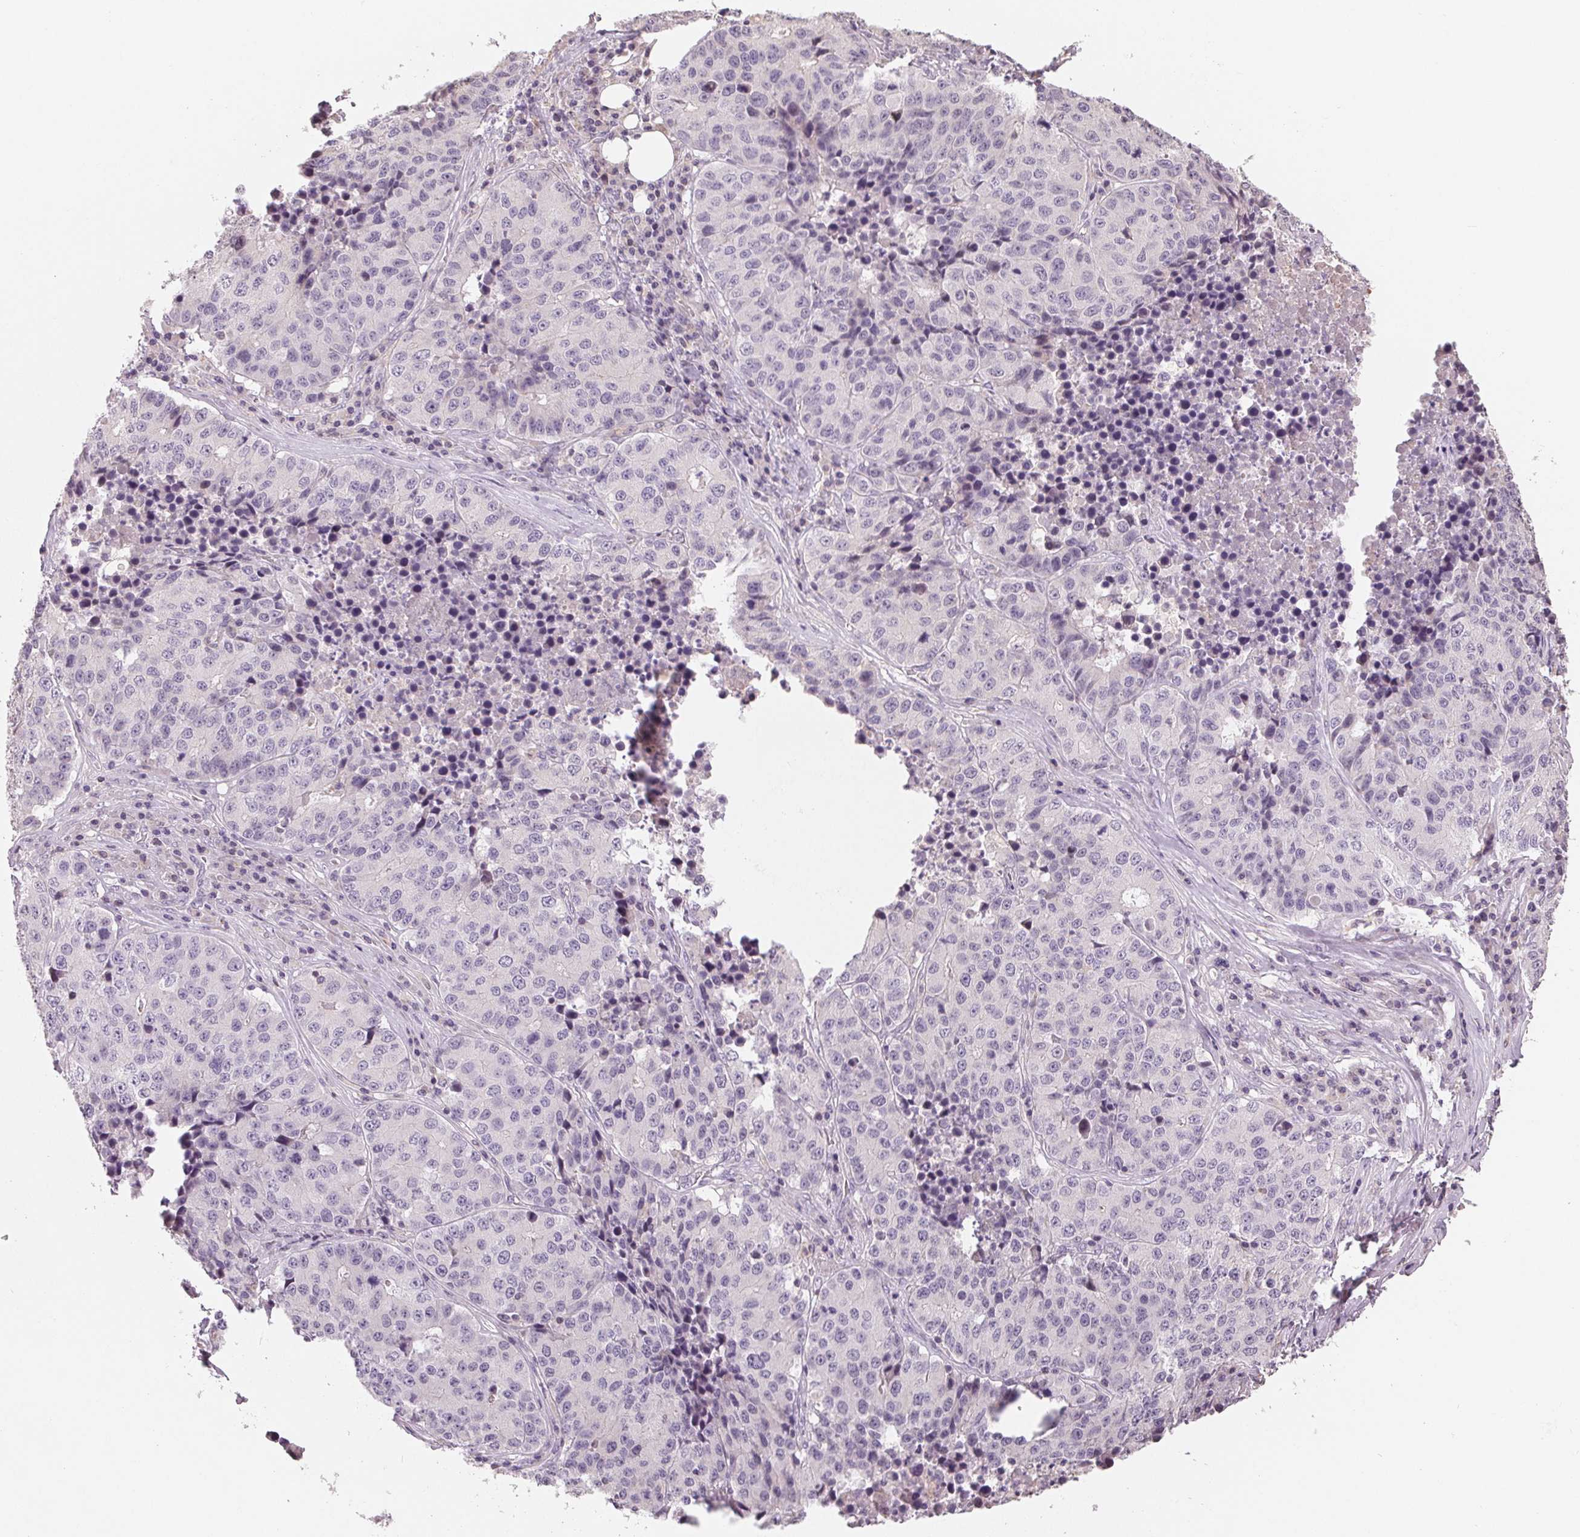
{"staining": {"intensity": "negative", "quantity": "none", "location": "none"}, "tissue": "stomach cancer", "cell_type": "Tumor cells", "image_type": "cancer", "snomed": [{"axis": "morphology", "description": "Adenocarcinoma, NOS"}, {"axis": "topography", "description": "Stomach"}], "caption": "Photomicrograph shows no protein expression in tumor cells of stomach adenocarcinoma tissue.", "gene": "VTCN1", "patient": {"sex": "male", "age": 71}}